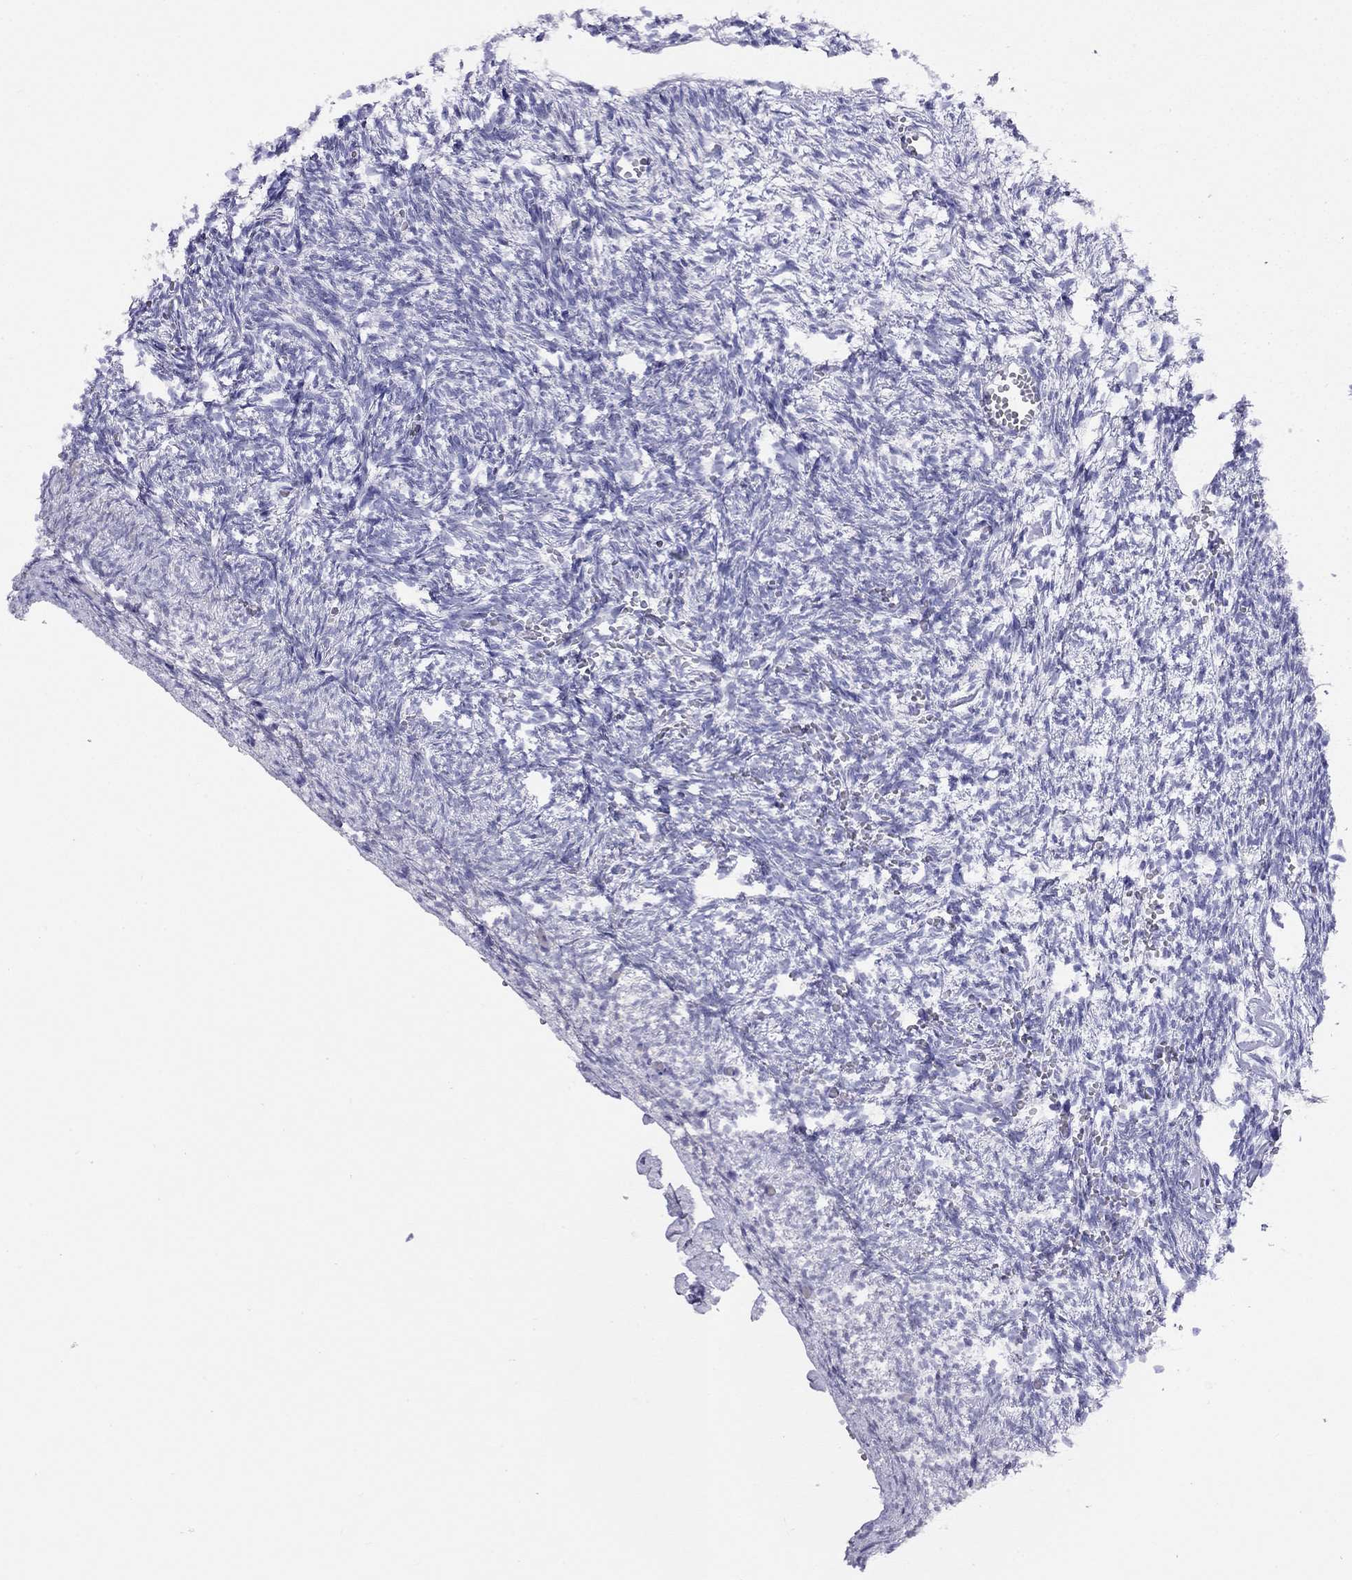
{"staining": {"intensity": "negative", "quantity": "none", "location": "none"}, "tissue": "ovary", "cell_type": "Follicle cells", "image_type": "normal", "snomed": [{"axis": "morphology", "description": "Normal tissue, NOS"}, {"axis": "topography", "description": "Ovary"}], "caption": "An immunohistochemistry (IHC) image of normal ovary is shown. There is no staining in follicle cells of ovary. Nuclei are stained in blue.", "gene": "LRIT2", "patient": {"sex": "female", "age": 43}}